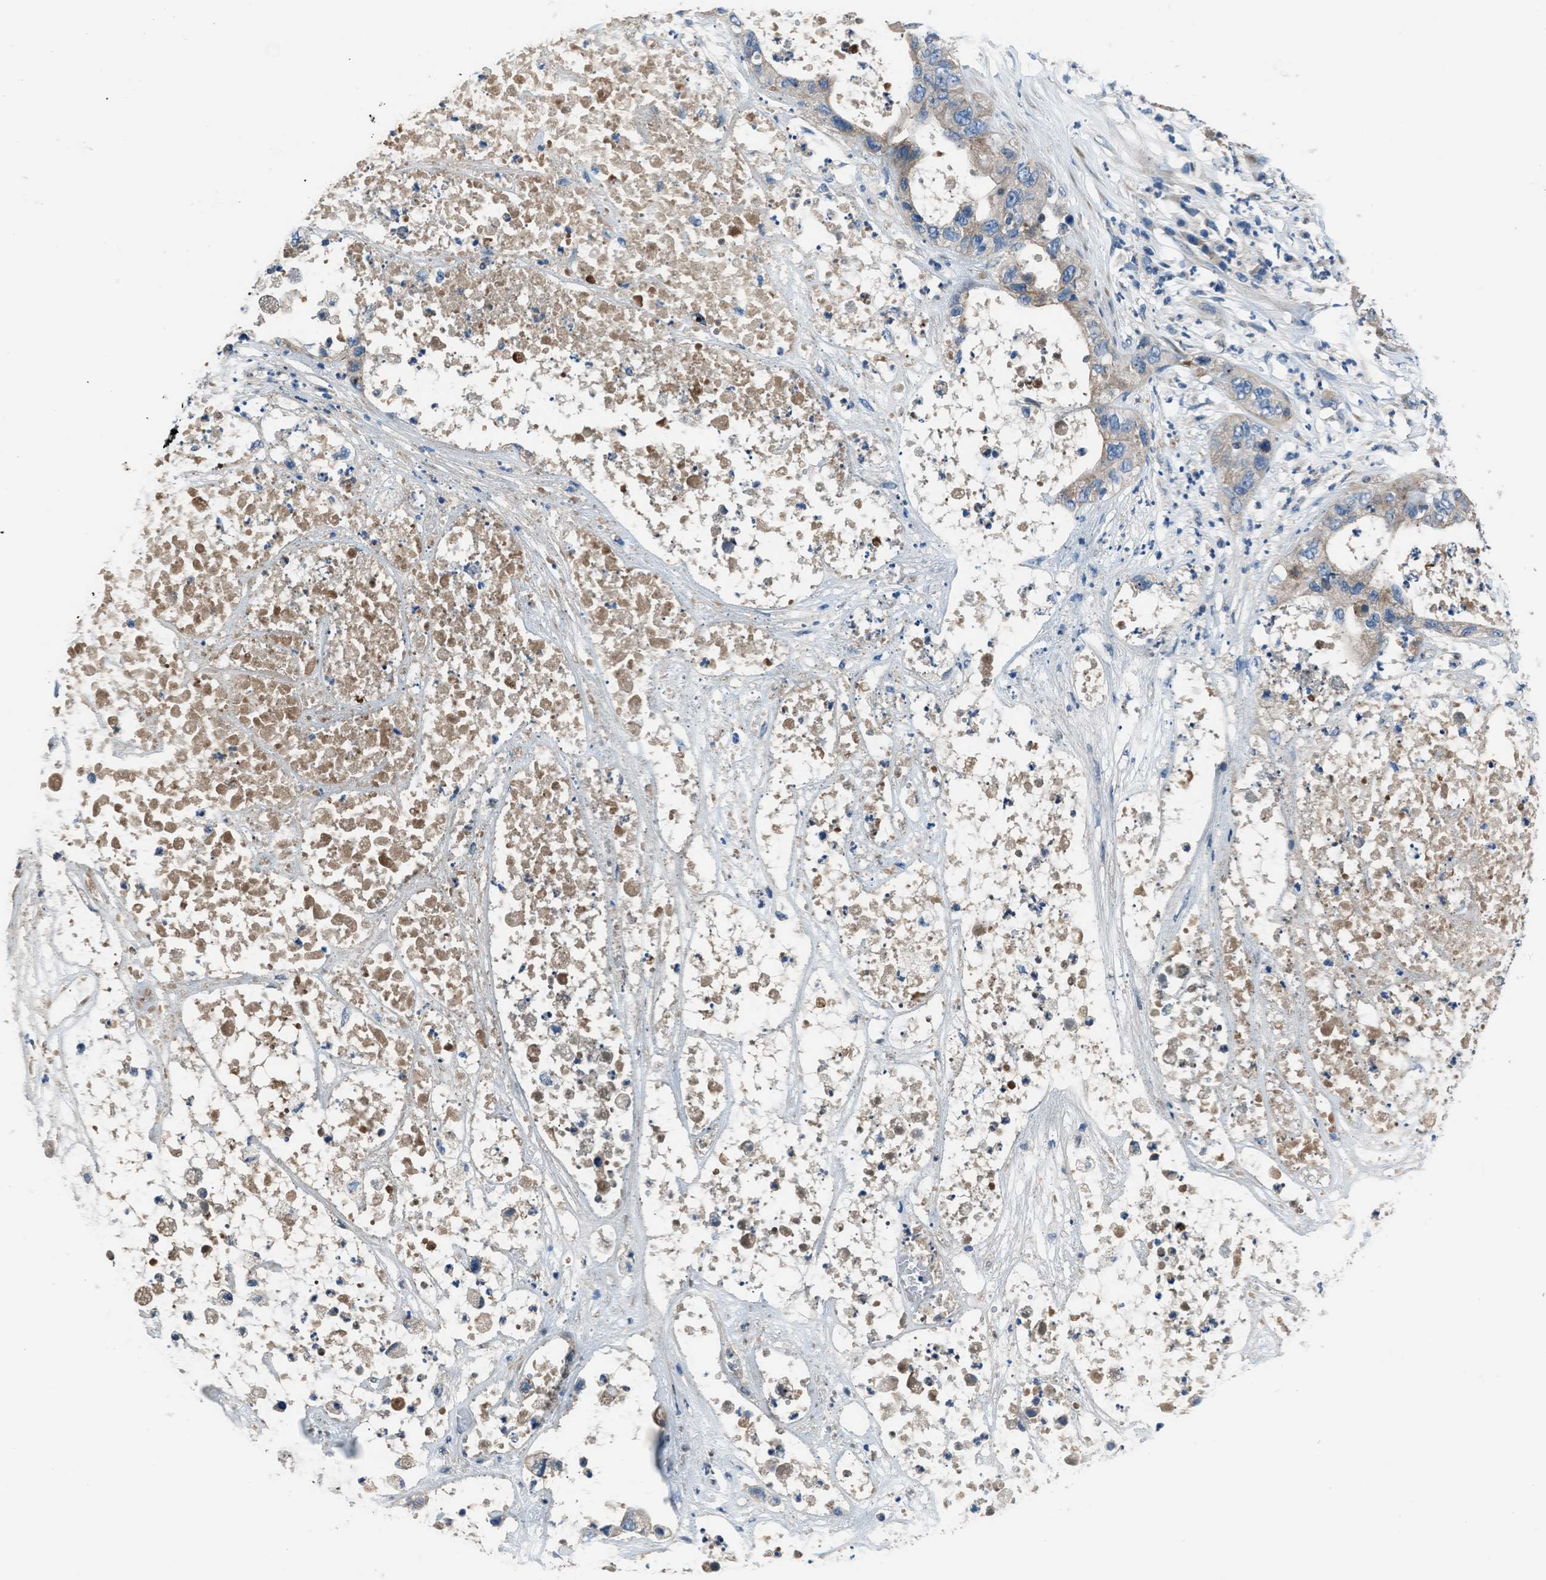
{"staining": {"intensity": "moderate", "quantity": "<25%", "location": "cytoplasmic/membranous"}, "tissue": "pancreatic cancer", "cell_type": "Tumor cells", "image_type": "cancer", "snomed": [{"axis": "morphology", "description": "Adenocarcinoma, NOS"}, {"axis": "topography", "description": "Pancreas"}], "caption": "Immunohistochemical staining of human pancreatic cancer displays low levels of moderate cytoplasmic/membranous positivity in about <25% of tumor cells.", "gene": "SLC38A6", "patient": {"sex": "female", "age": 78}}